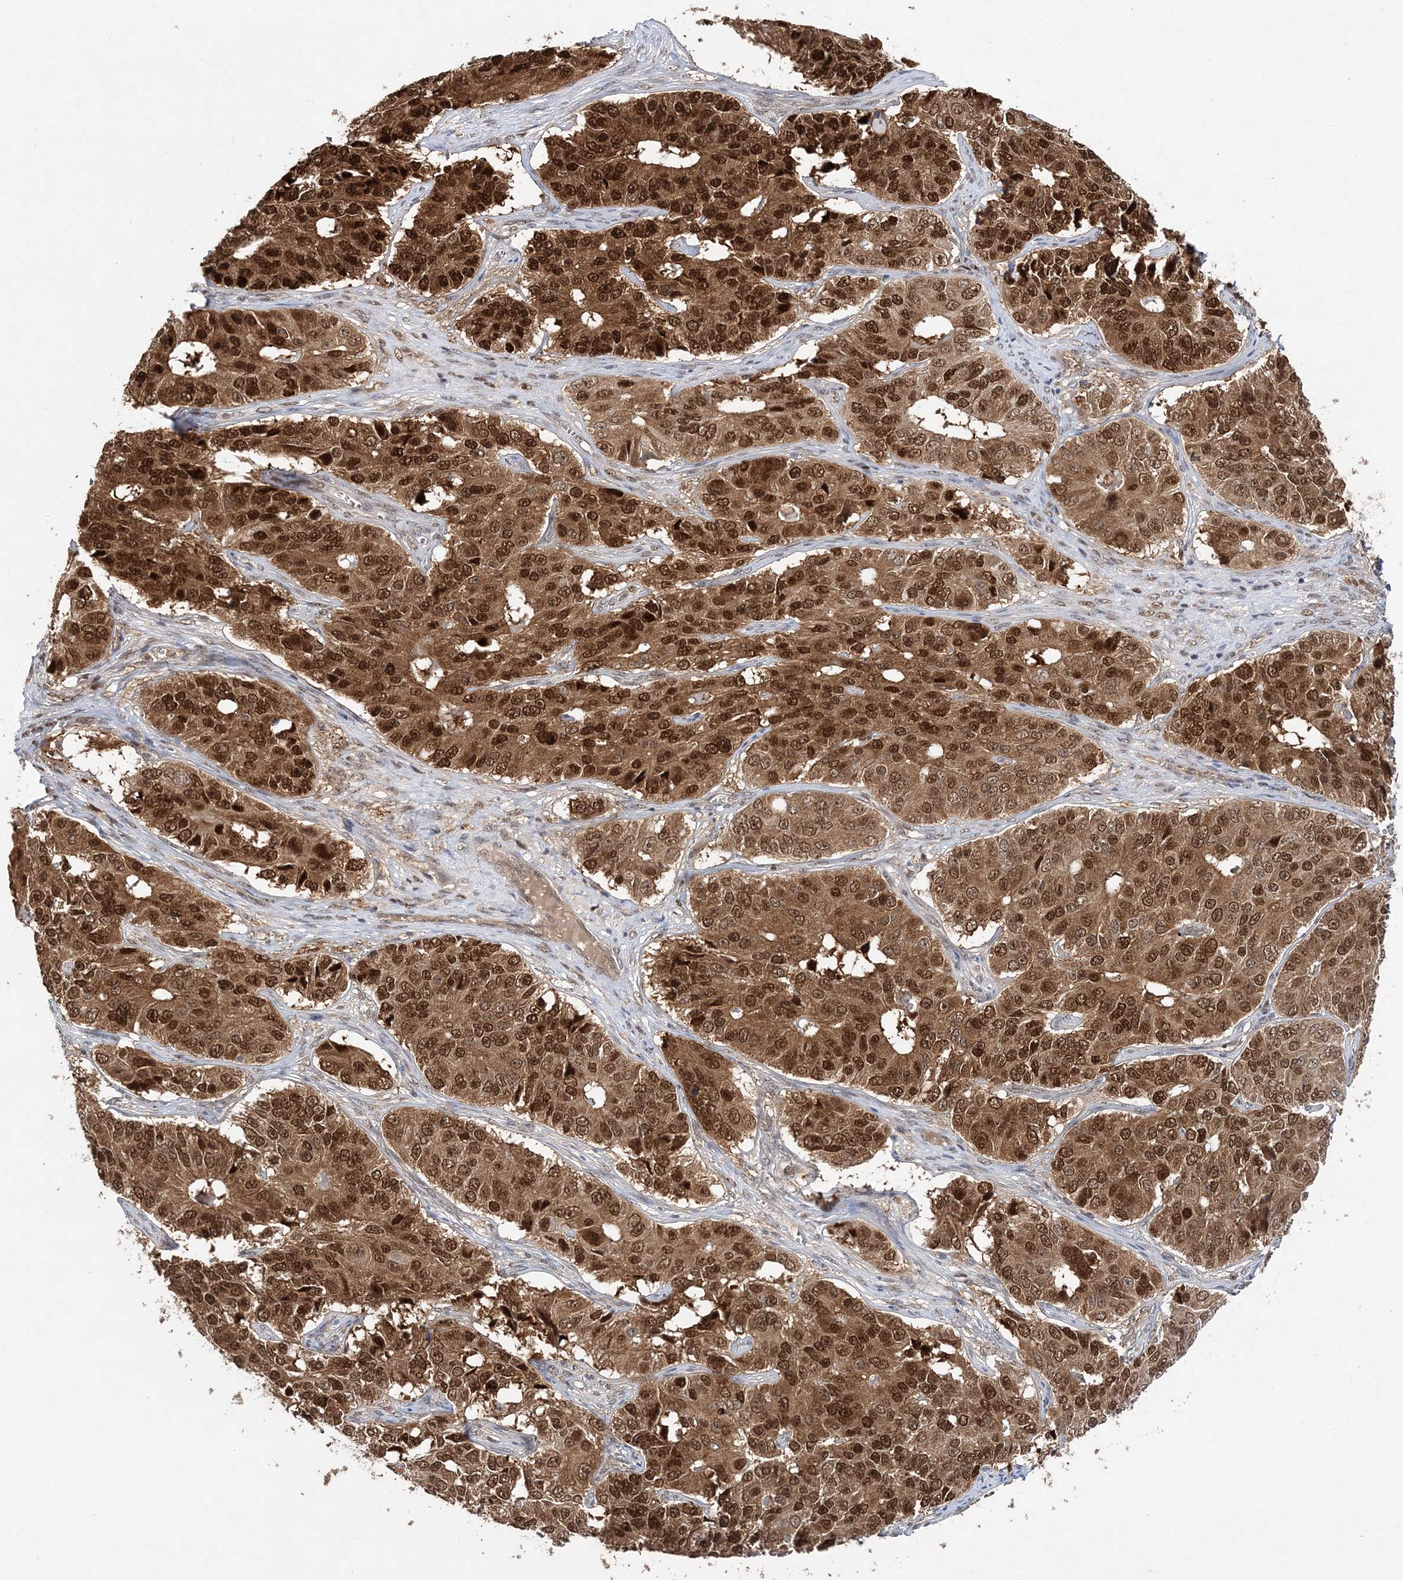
{"staining": {"intensity": "strong", "quantity": ">75%", "location": "cytoplasmic/membranous,nuclear"}, "tissue": "ovarian cancer", "cell_type": "Tumor cells", "image_type": "cancer", "snomed": [{"axis": "morphology", "description": "Carcinoma, endometroid"}, {"axis": "topography", "description": "Ovary"}], "caption": "Ovarian cancer stained with a brown dye reveals strong cytoplasmic/membranous and nuclear positive expression in approximately >75% of tumor cells.", "gene": "NIF3L1", "patient": {"sex": "female", "age": 51}}